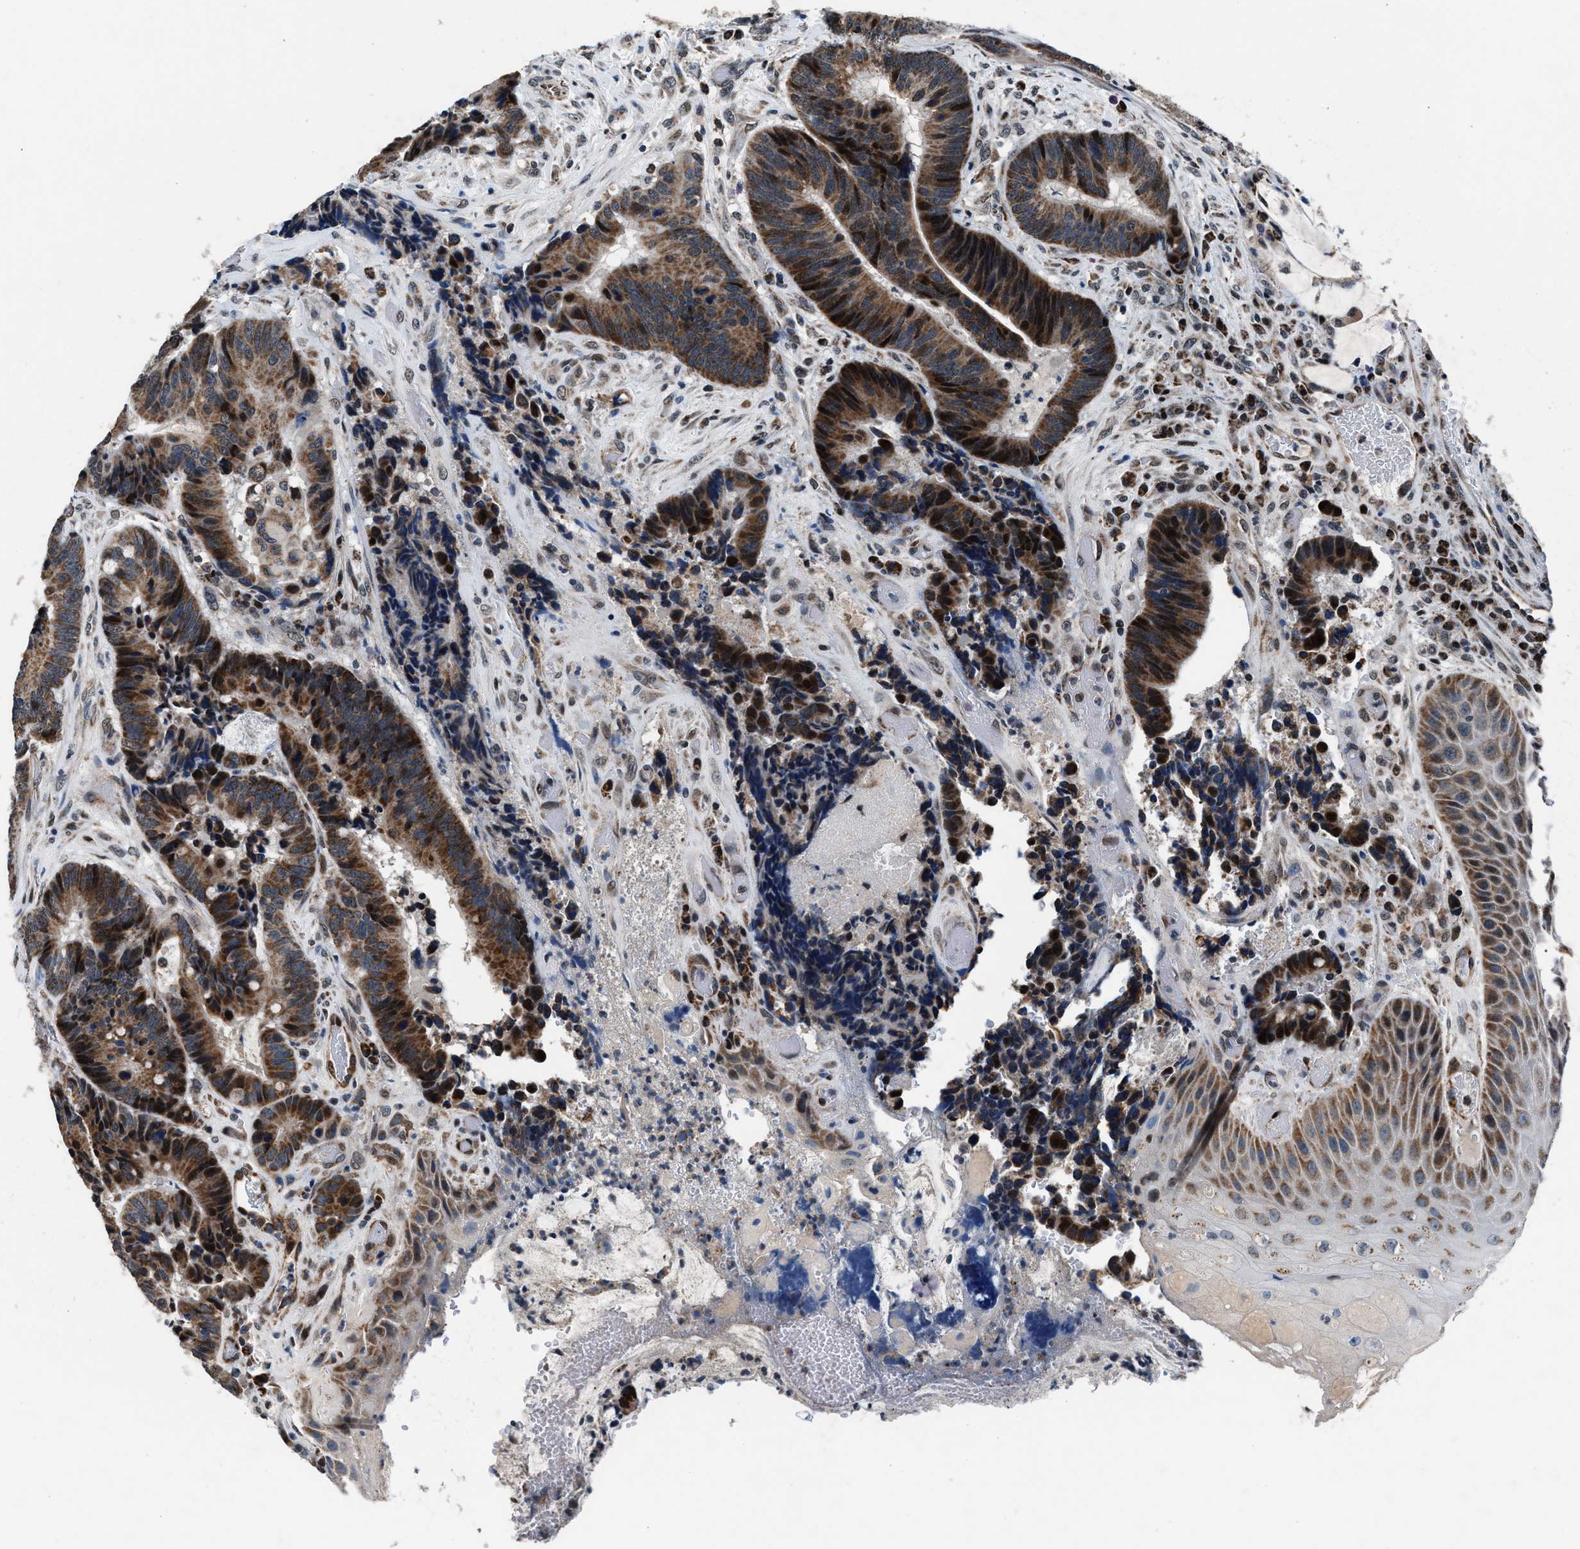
{"staining": {"intensity": "moderate", "quantity": ">75%", "location": "cytoplasmic/membranous,nuclear"}, "tissue": "colorectal cancer", "cell_type": "Tumor cells", "image_type": "cancer", "snomed": [{"axis": "morphology", "description": "Adenocarcinoma, NOS"}, {"axis": "topography", "description": "Rectum"}, {"axis": "topography", "description": "Anal"}], "caption": "Immunohistochemical staining of colorectal adenocarcinoma exhibits medium levels of moderate cytoplasmic/membranous and nuclear positivity in about >75% of tumor cells.", "gene": "PRRC2B", "patient": {"sex": "female", "age": 89}}